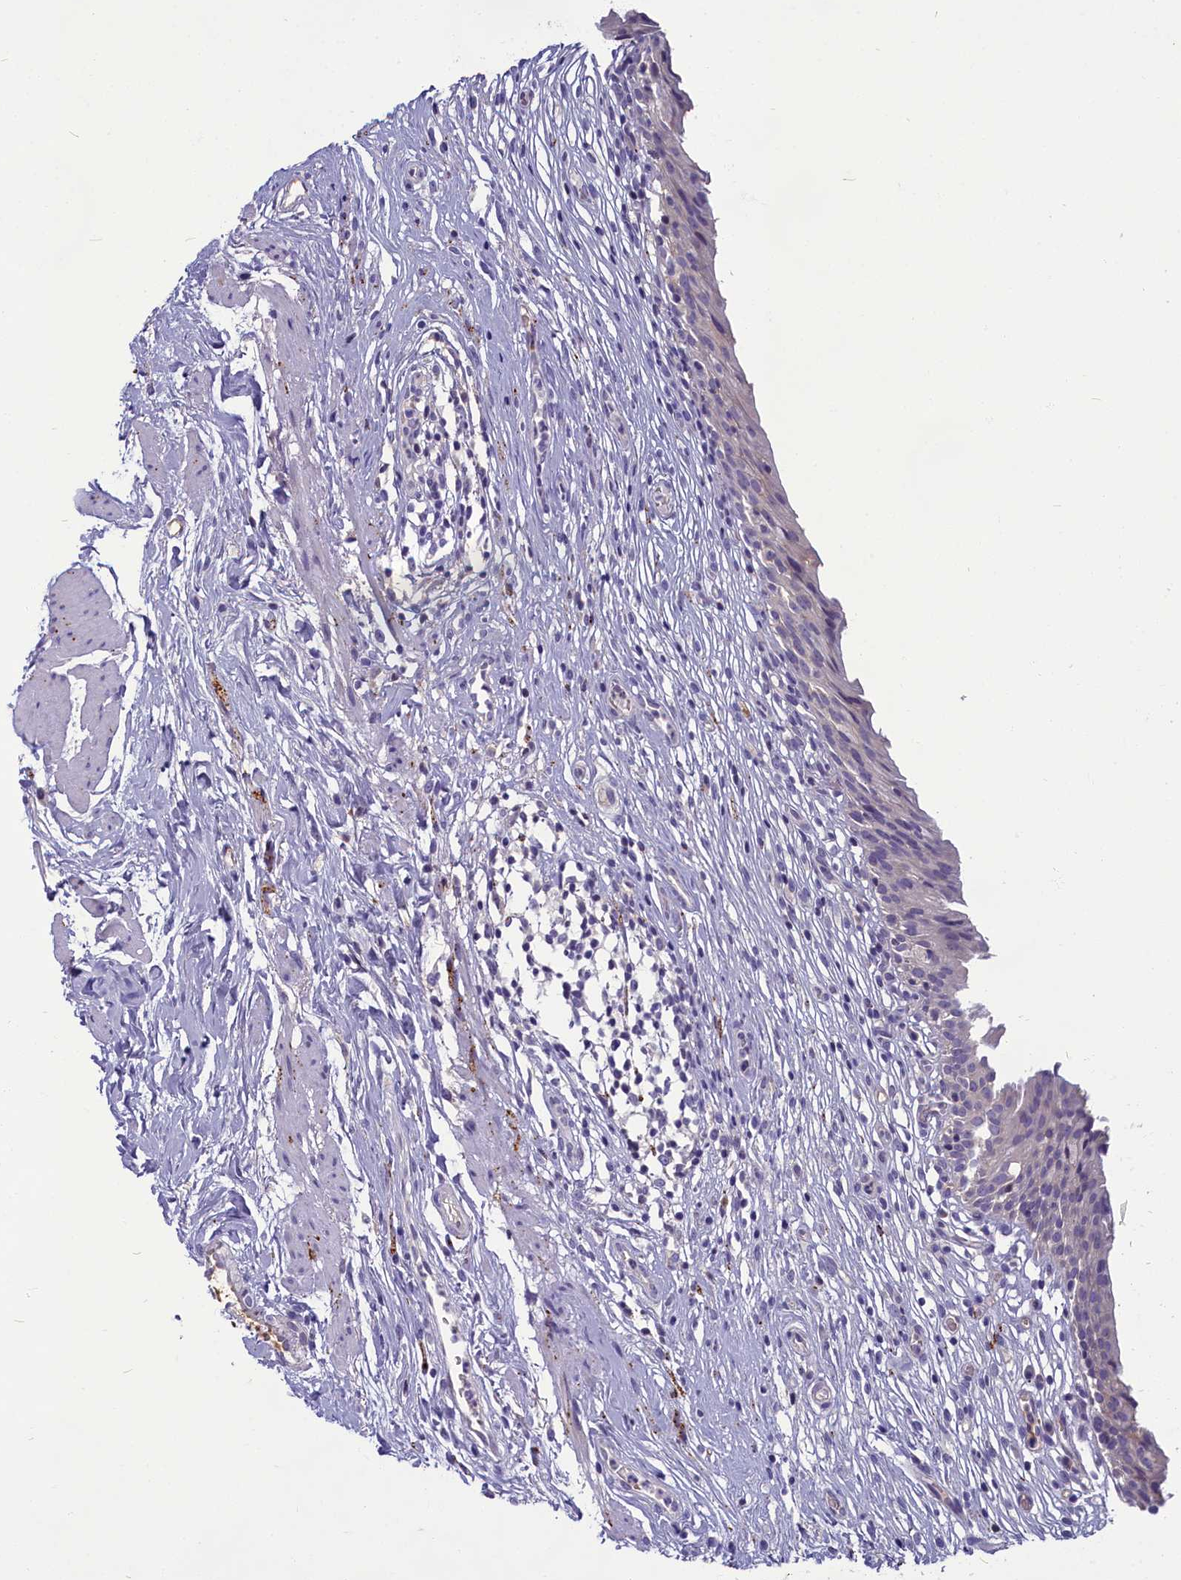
{"staining": {"intensity": "weak", "quantity": "25%-75%", "location": "cytoplasmic/membranous"}, "tissue": "urinary bladder", "cell_type": "Urothelial cells", "image_type": "normal", "snomed": [{"axis": "morphology", "description": "Normal tissue, NOS"}, {"axis": "morphology", "description": "Inflammation, NOS"}, {"axis": "topography", "description": "Urinary bladder"}], "caption": "This micrograph demonstrates immunohistochemistry staining of unremarkable human urinary bladder, with low weak cytoplasmic/membranous positivity in approximately 25%-75% of urothelial cells.", "gene": "SV2C", "patient": {"sex": "male", "age": 63}}